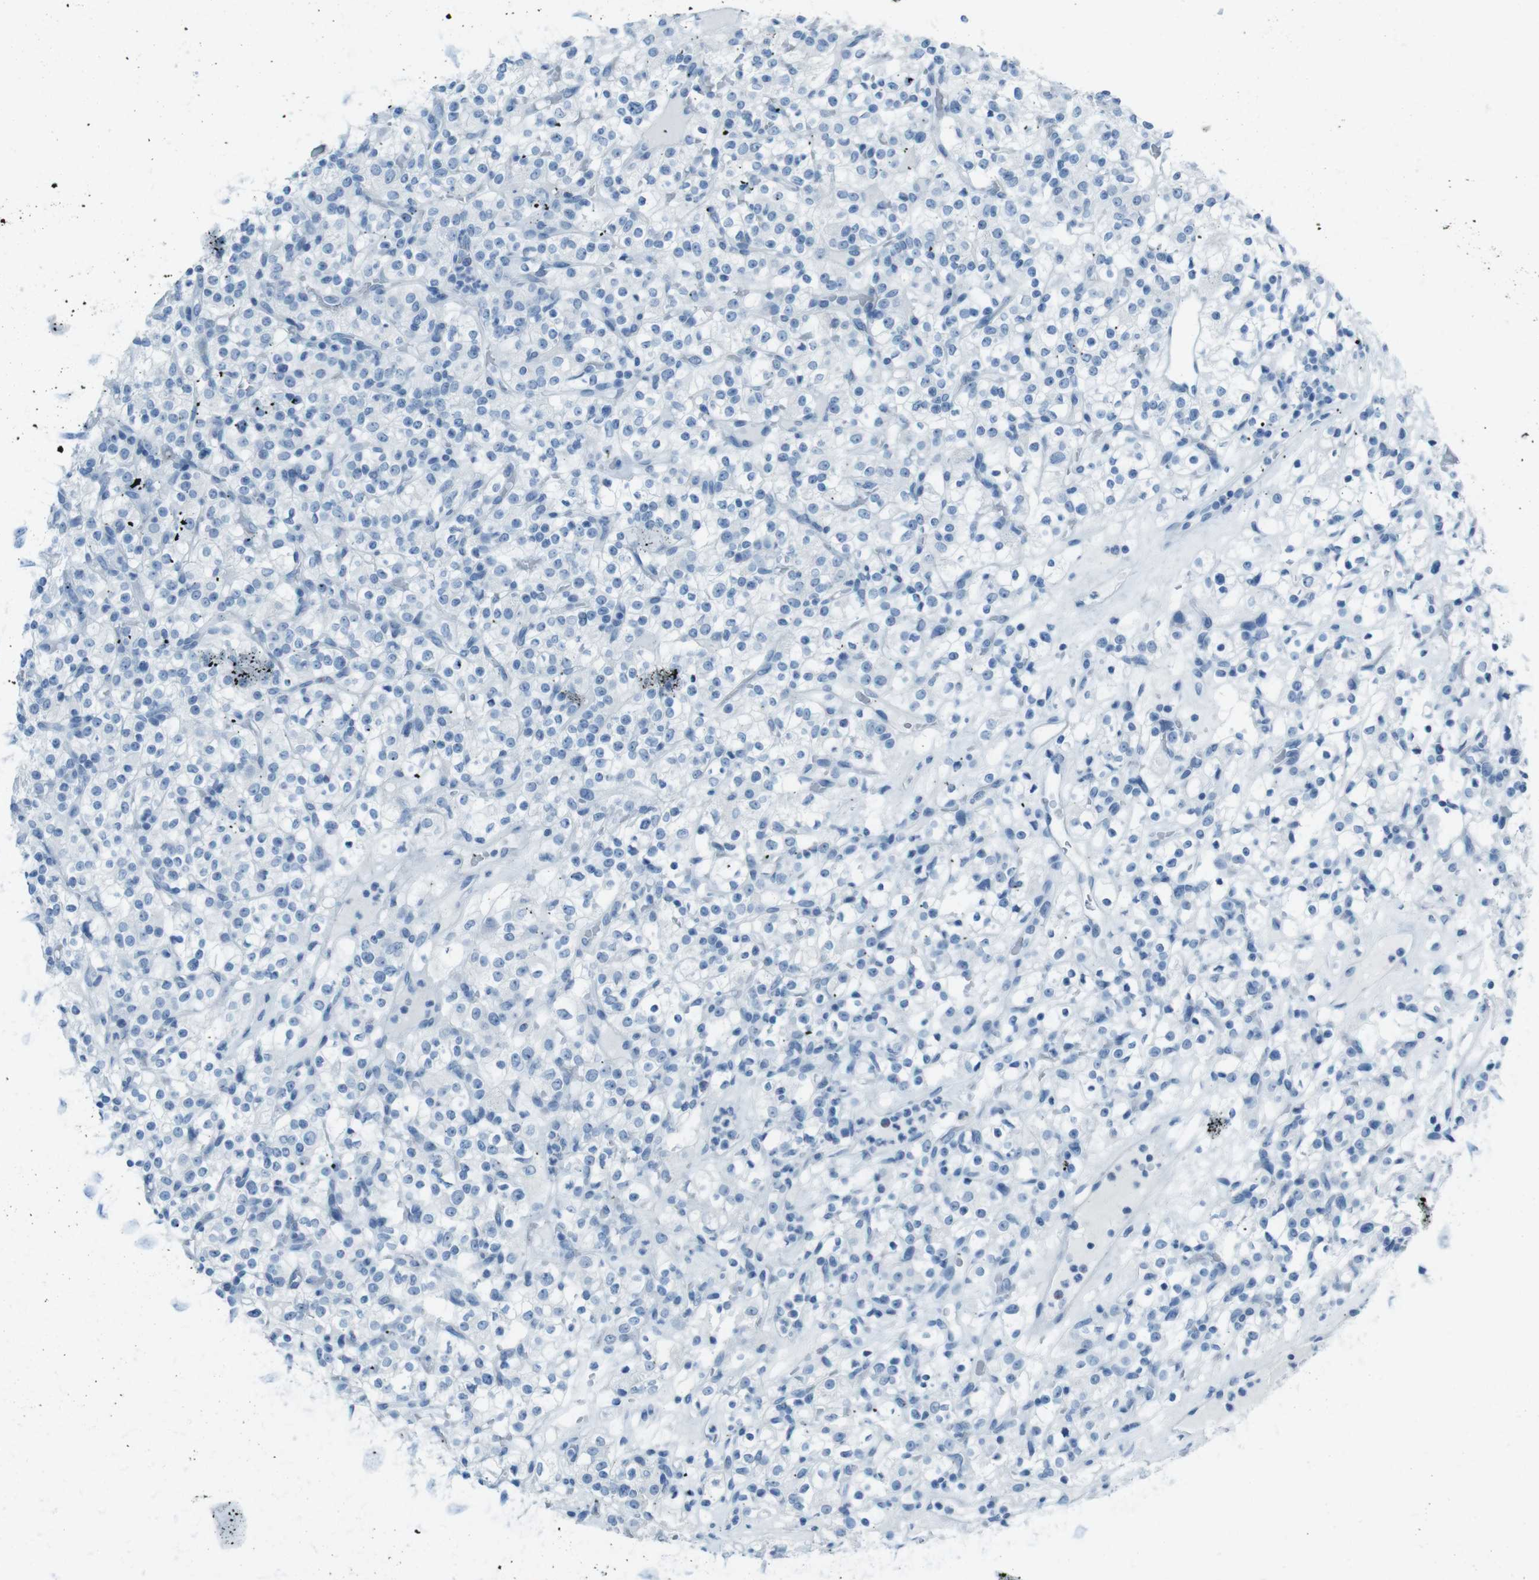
{"staining": {"intensity": "negative", "quantity": "none", "location": "none"}, "tissue": "renal cancer", "cell_type": "Tumor cells", "image_type": "cancer", "snomed": [{"axis": "morphology", "description": "Normal tissue, NOS"}, {"axis": "morphology", "description": "Adenocarcinoma, NOS"}, {"axis": "topography", "description": "Kidney"}], "caption": "This micrograph is of renal adenocarcinoma stained with immunohistochemistry to label a protein in brown with the nuclei are counter-stained blue. There is no staining in tumor cells.", "gene": "TMEM207", "patient": {"sex": "female", "age": 72}}